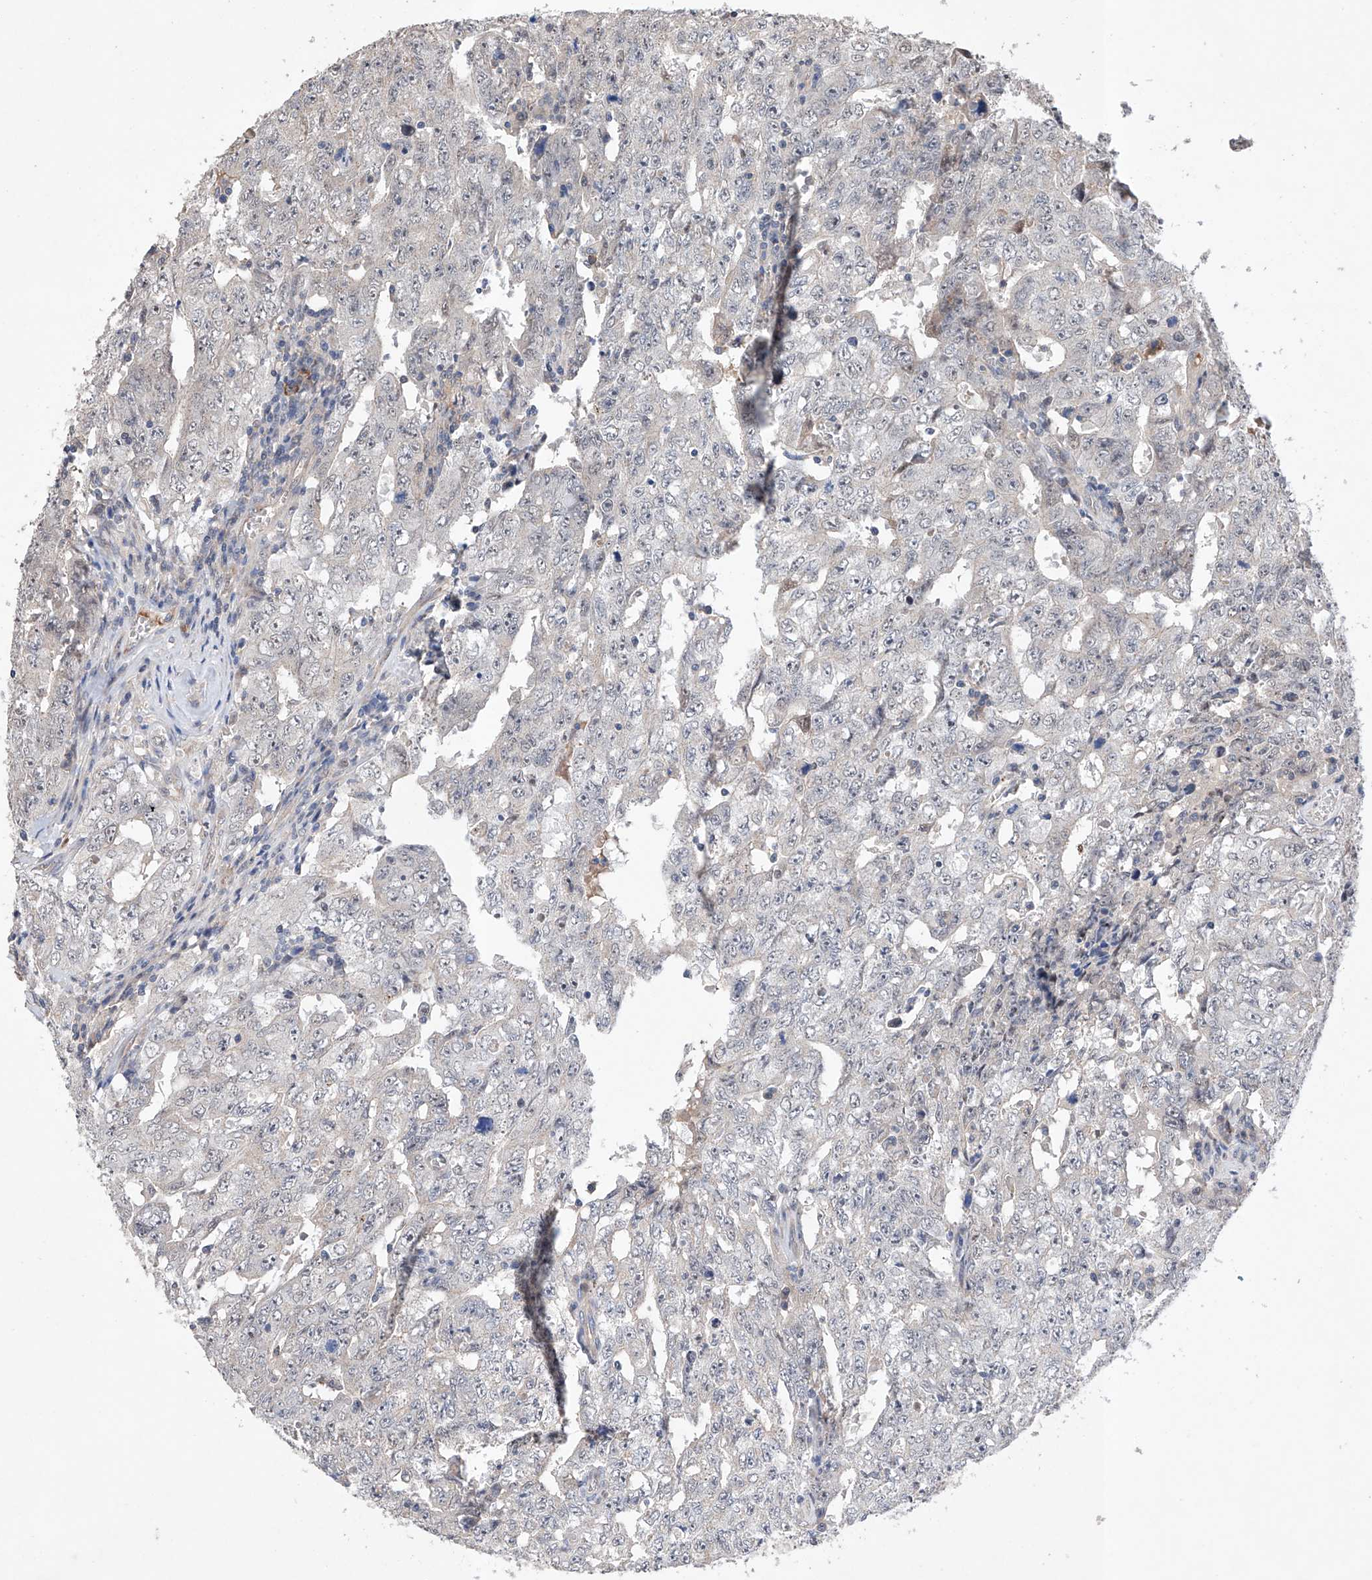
{"staining": {"intensity": "negative", "quantity": "none", "location": "none"}, "tissue": "testis cancer", "cell_type": "Tumor cells", "image_type": "cancer", "snomed": [{"axis": "morphology", "description": "Carcinoma, Embryonal, NOS"}, {"axis": "topography", "description": "Testis"}], "caption": "The image reveals no significant positivity in tumor cells of embryonal carcinoma (testis).", "gene": "AFG1L", "patient": {"sex": "male", "age": 26}}